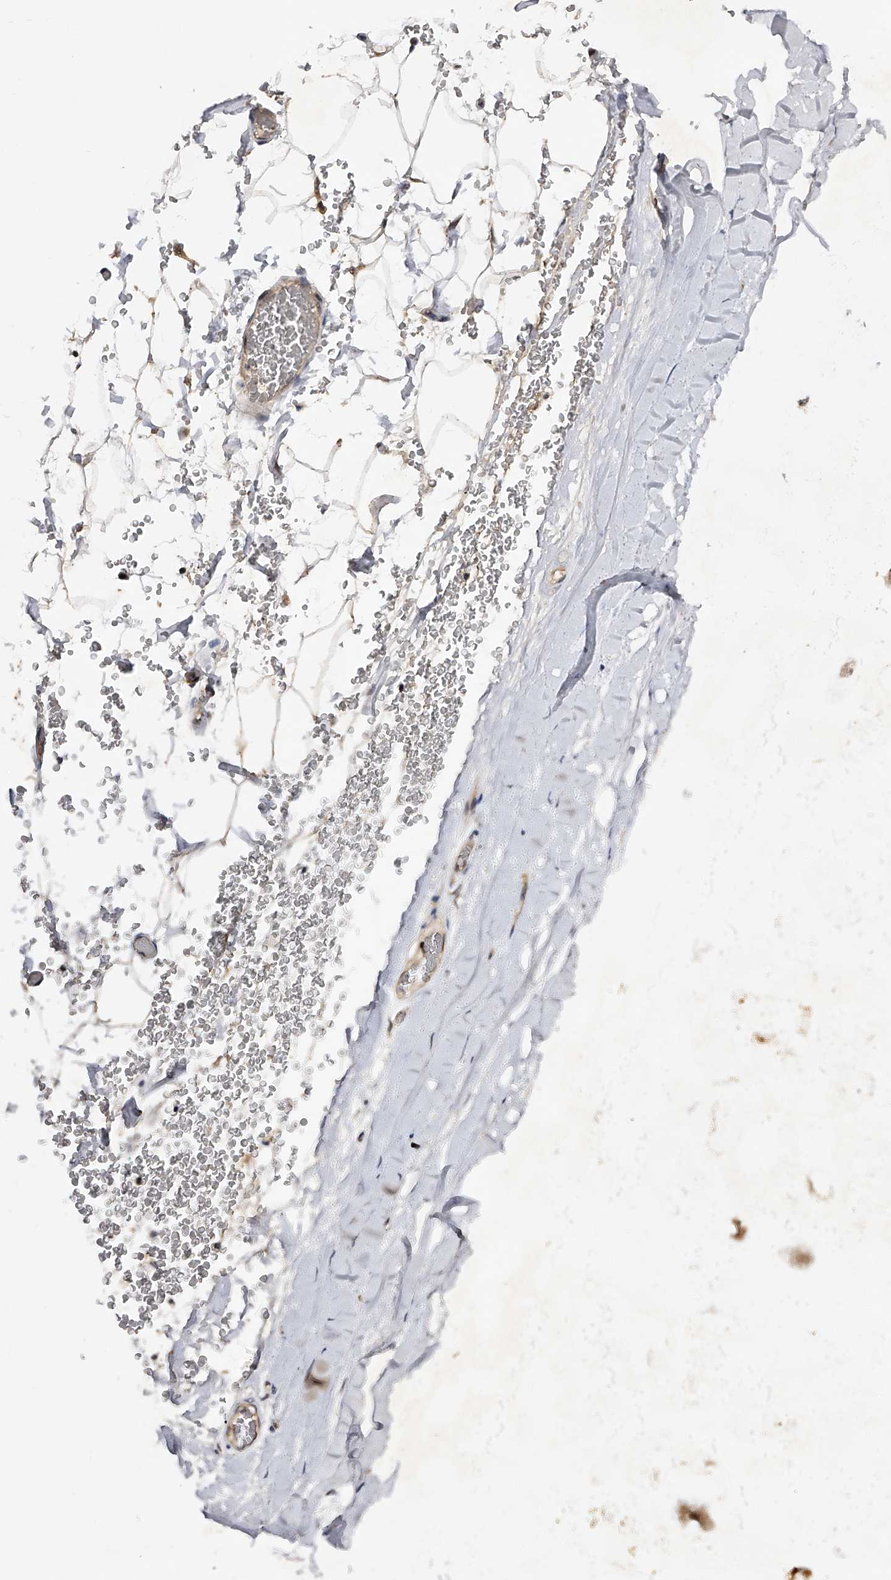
{"staining": {"intensity": "negative", "quantity": "none", "location": "none"}, "tissue": "adipose tissue", "cell_type": "Adipocytes", "image_type": "normal", "snomed": [{"axis": "morphology", "description": "Normal tissue, NOS"}, {"axis": "topography", "description": "Bronchus"}], "caption": "High magnification brightfield microscopy of benign adipose tissue stained with DAB (brown) and counterstained with hematoxylin (blue): adipocytes show no significant positivity. Brightfield microscopy of immunohistochemistry (IHC) stained with DAB (brown) and hematoxylin (blue), captured at high magnification.", "gene": "RWDD2A", "patient": {"sex": "male", "age": 66}}